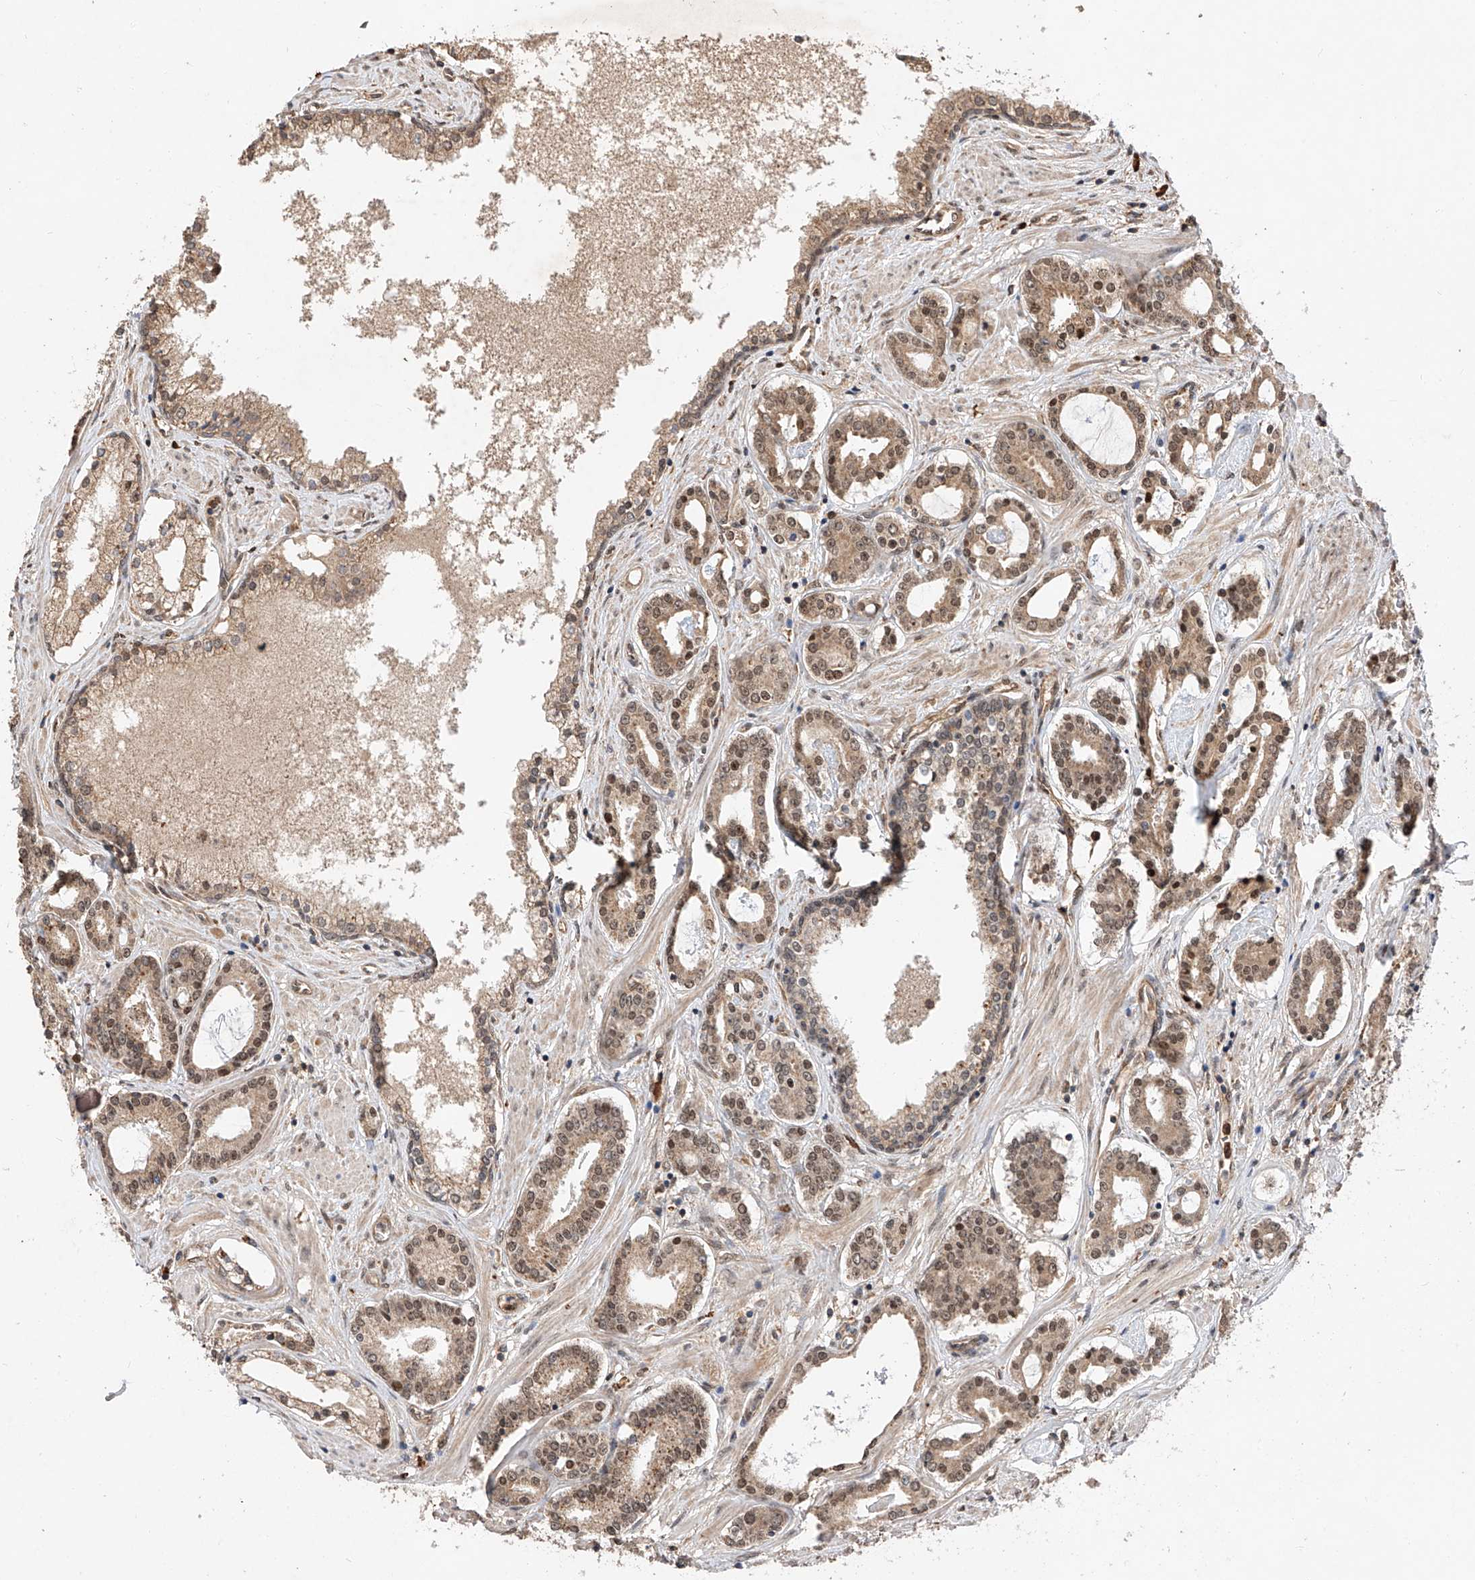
{"staining": {"intensity": "moderate", "quantity": ">75%", "location": "cytoplasmic/membranous,nuclear"}, "tissue": "prostate cancer", "cell_type": "Tumor cells", "image_type": "cancer", "snomed": [{"axis": "morphology", "description": "Adenocarcinoma, High grade"}, {"axis": "topography", "description": "Prostate"}], "caption": "Tumor cells display medium levels of moderate cytoplasmic/membranous and nuclear expression in approximately >75% of cells in human prostate adenocarcinoma (high-grade).", "gene": "RILPL2", "patient": {"sex": "male", "age": 58}}